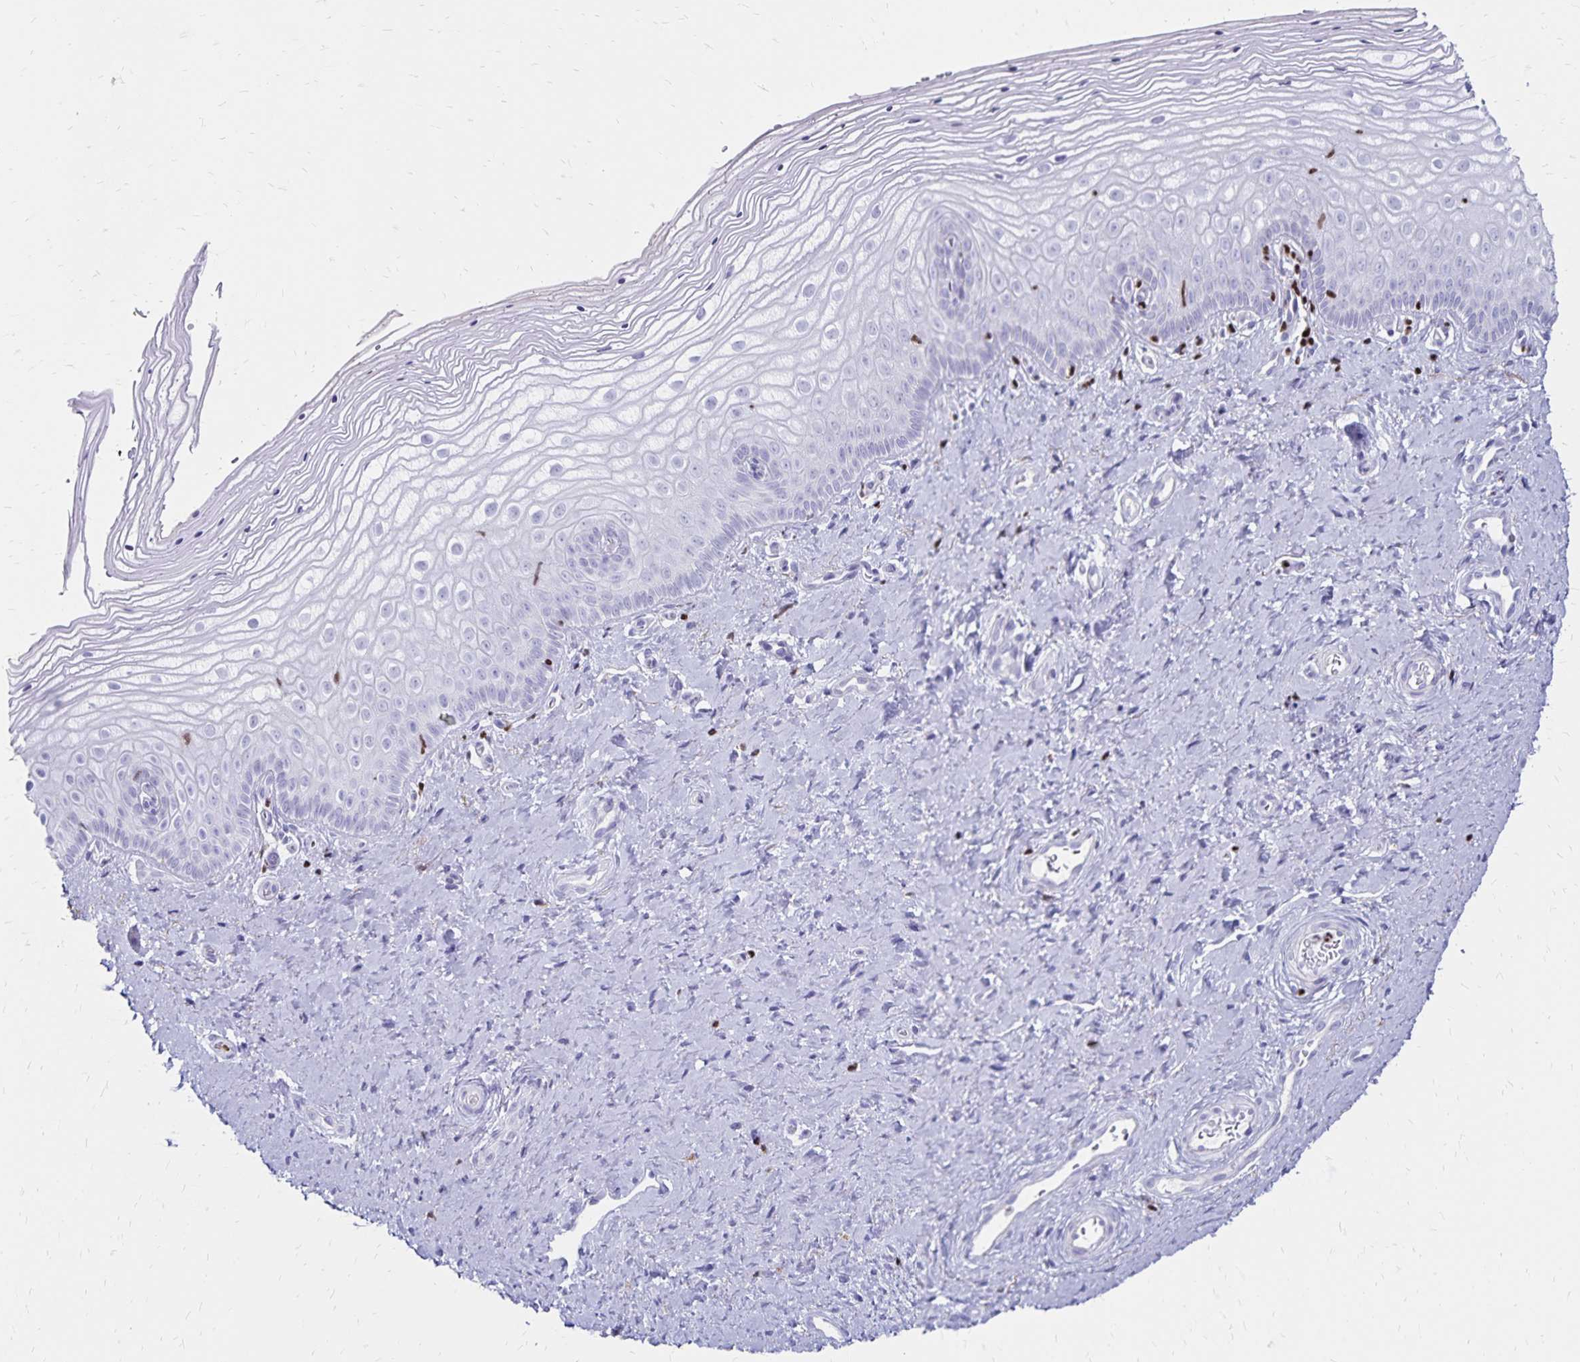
{"staining": {"intensity": "negative", "quantity": "none", "location": "none"}, "tissue": "vagina", "cell_type": "Squamous epithelial cells", "image_type": "normal", "snomed": [{"axis": "morphology", "description": "Normal tissue, NOS"}, {"axis": "topography", "description": "Vagina"}], "caption": "The IHC micrograph has no significant staining in squamous epithelial cells of vagina. (IHC, brightfield microscopy, high magnification).", "gene": "IKZF1", "patient": {"sex": "female", "age": 39}}